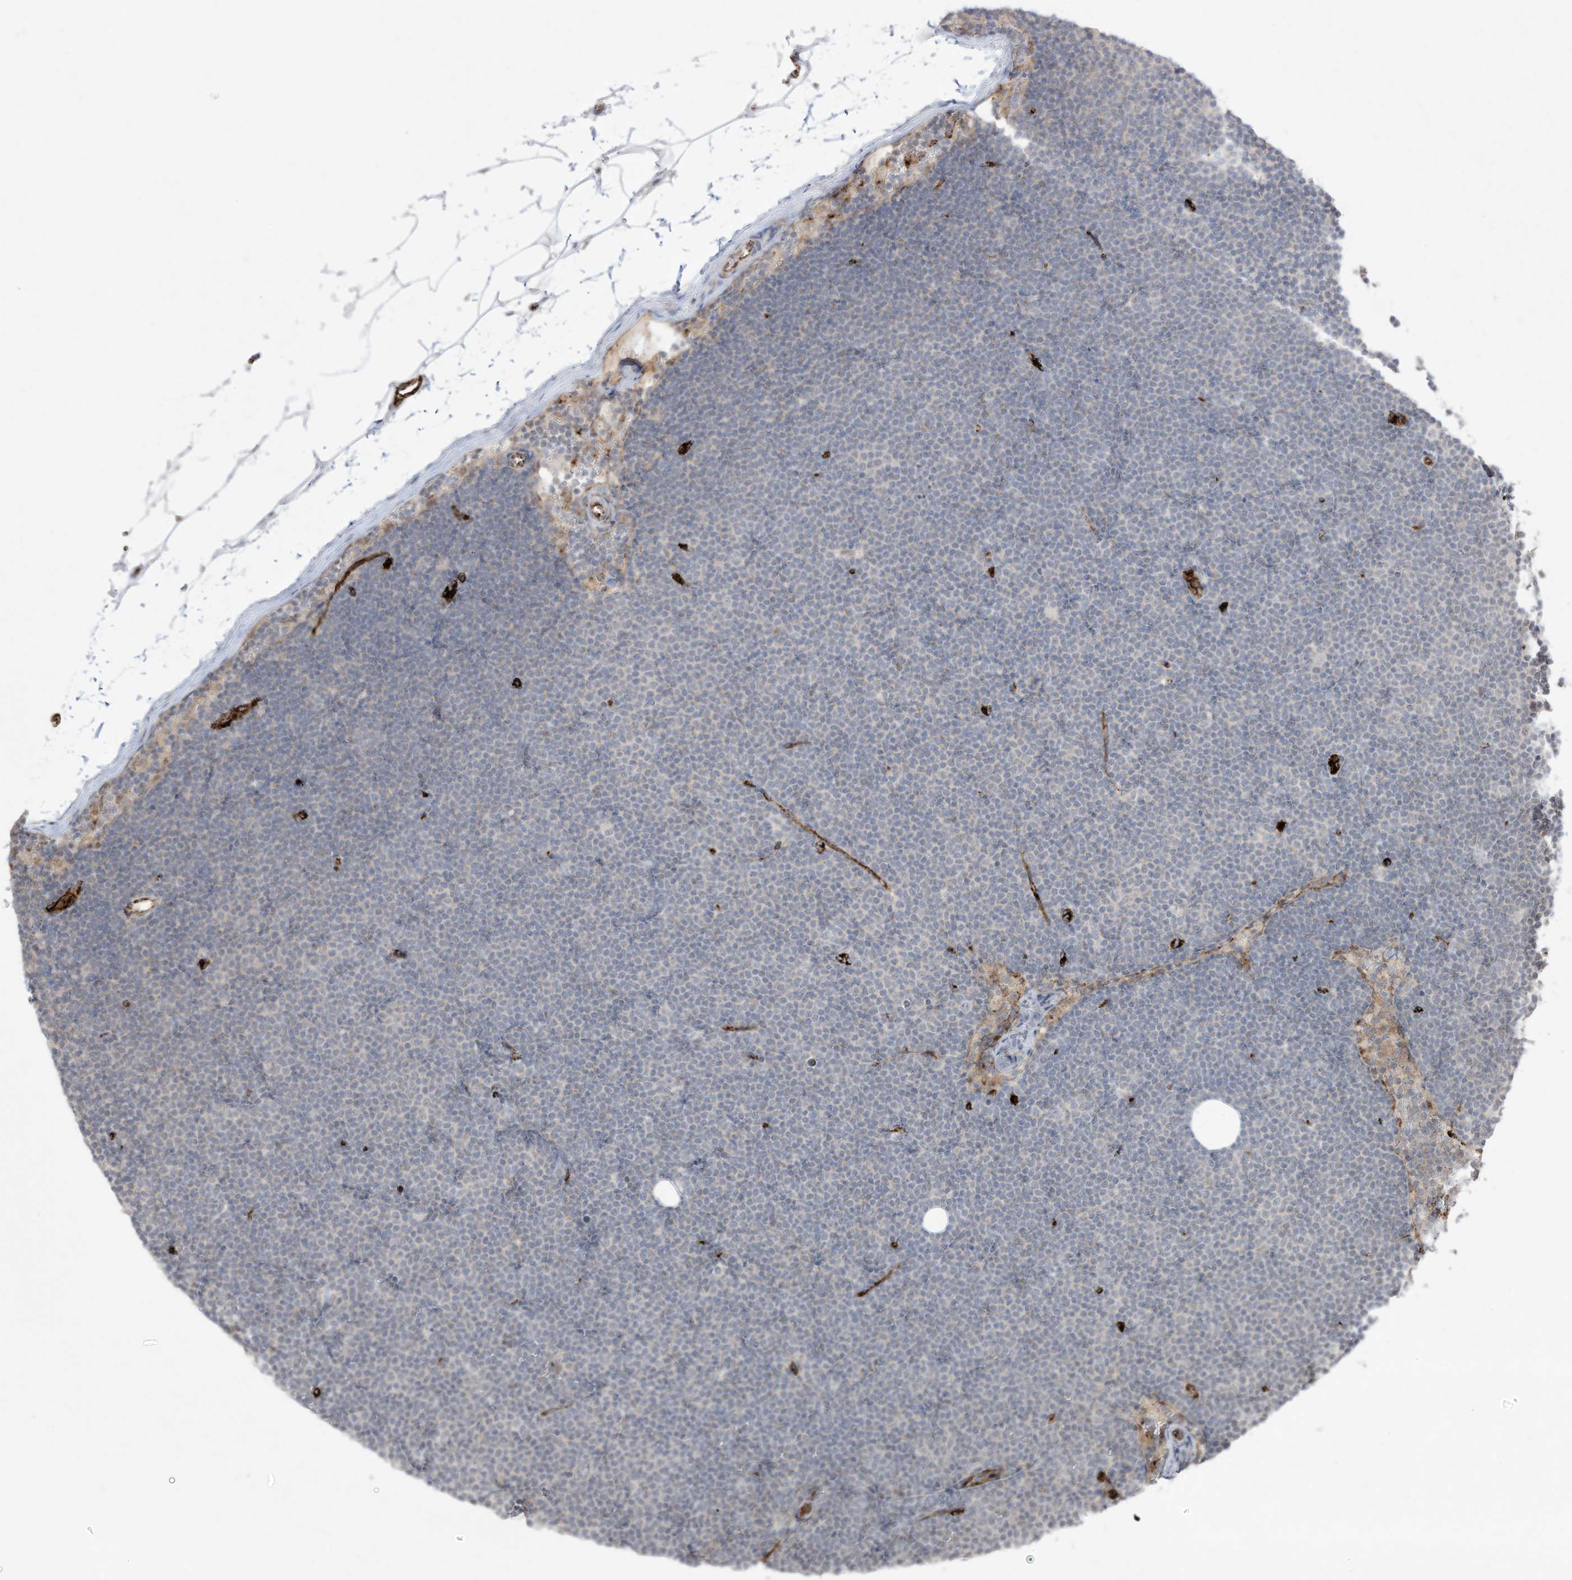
{"staining": {"intensity": "negative", "quantity": "none", "location": "none"}, "tissue": "lymphoma", "cell_type": "Tumor cells", "image_type": "cancer", "snomed": [{"axis": "morphology", "description": "Malignant lymphoma, non-Hodgkin's type, Low grade"}, {"axis": "topography", "description": "Lymph node"}], "caption": "There is no significant positivity in tumor cells of malignant lymphoma, non-Hodgkin's type (low-grade).", "gene": "ZGRF1", "patient": {"sex": "female", "age": 53}}